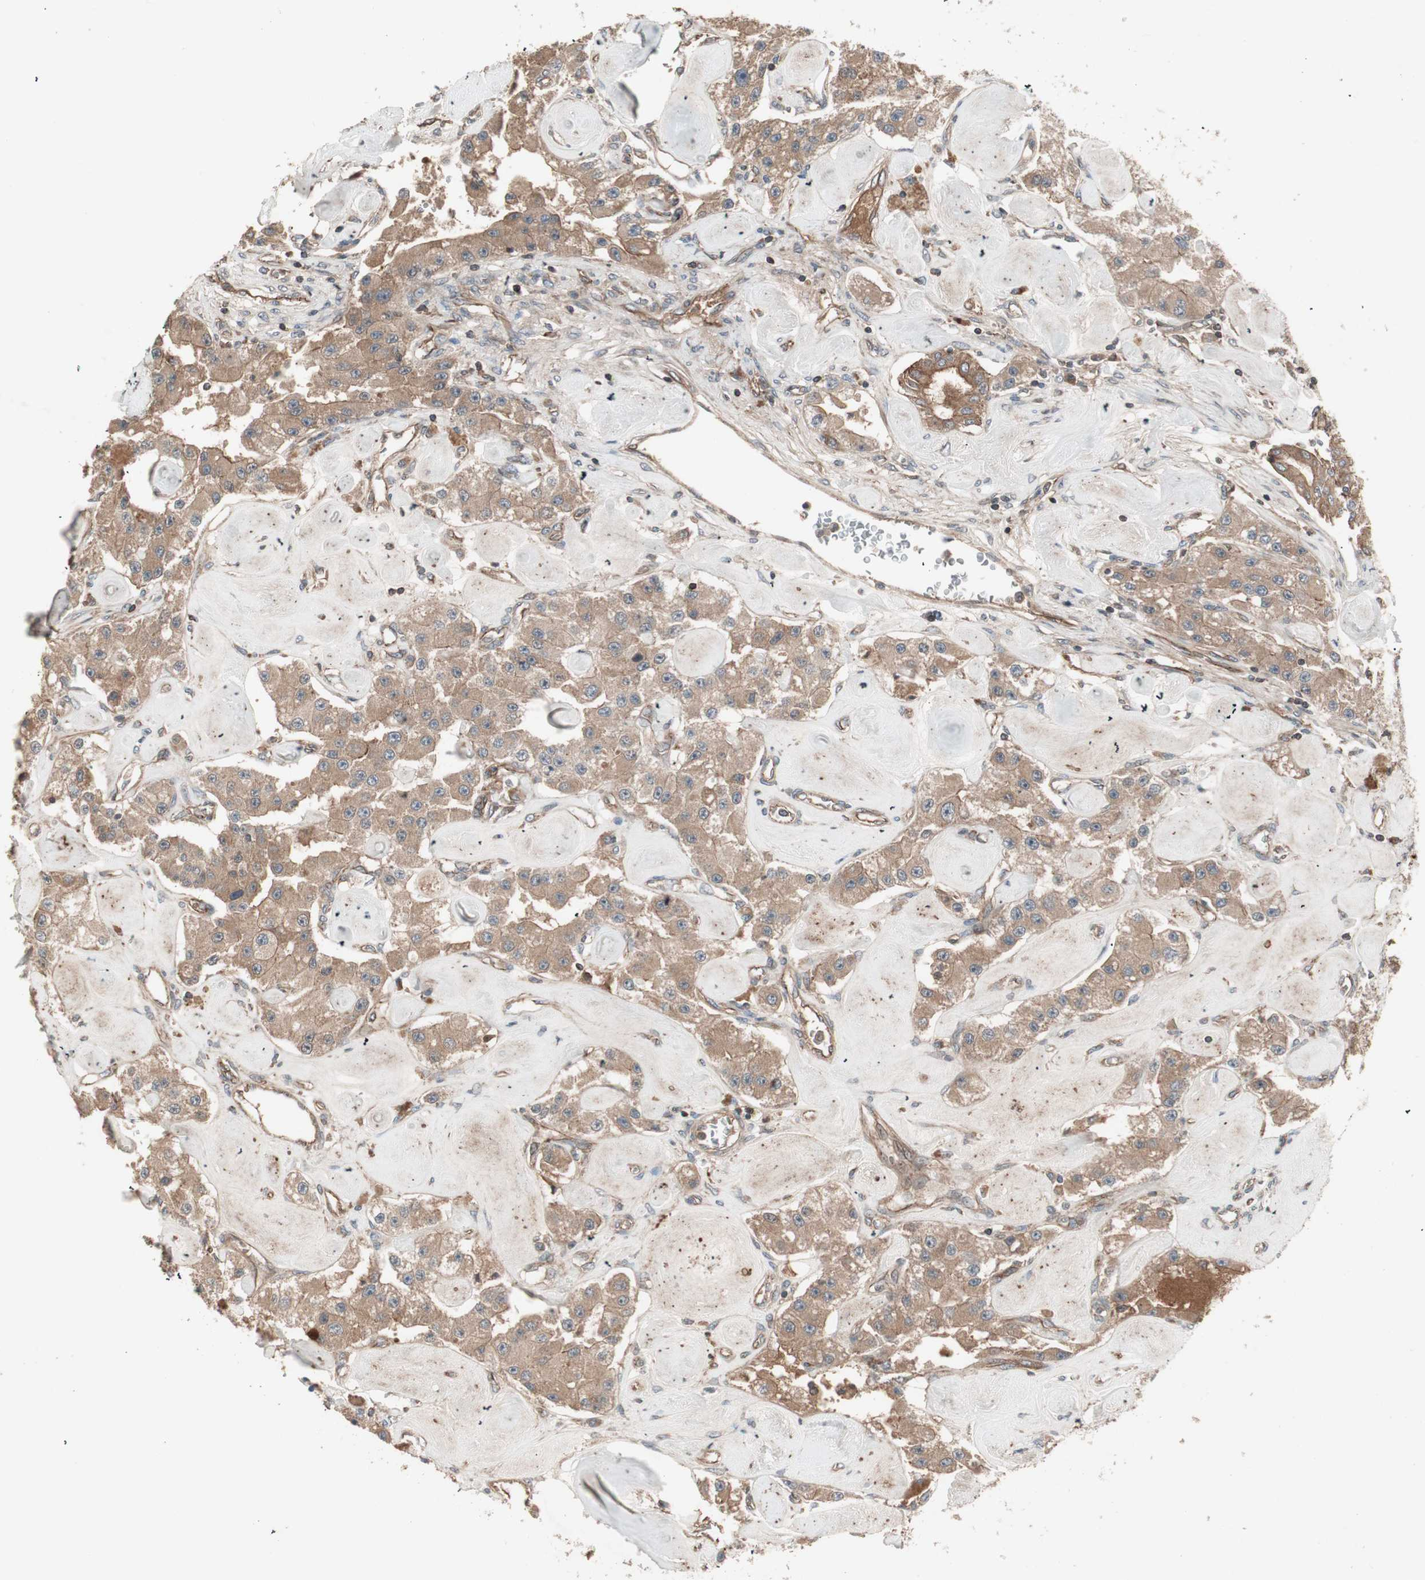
{"staining": {"intensity": "moderate", "quantity": ">75%", "location": "cytoplasmic/membranous"}, "tissue": "carcinoid", "cell_type": "Tumor cells", "image_type": "cancer", "snomed": [{"axis": "morphology", "description": "Carcinoid, malignant, NOS"}, {"axis": "topography", "description": "Pancreas"}], "caption": "The photomicrograph reveals staining of carcinoid, revealing moderate cytoplasmic/membranous protein positivity (brown color) within tumor cells. Ihc stains the protein of interest in brown and the nuclei are stained blue.", "gene": "TFPI", "patient": {"sex": "male", "age": 41}}